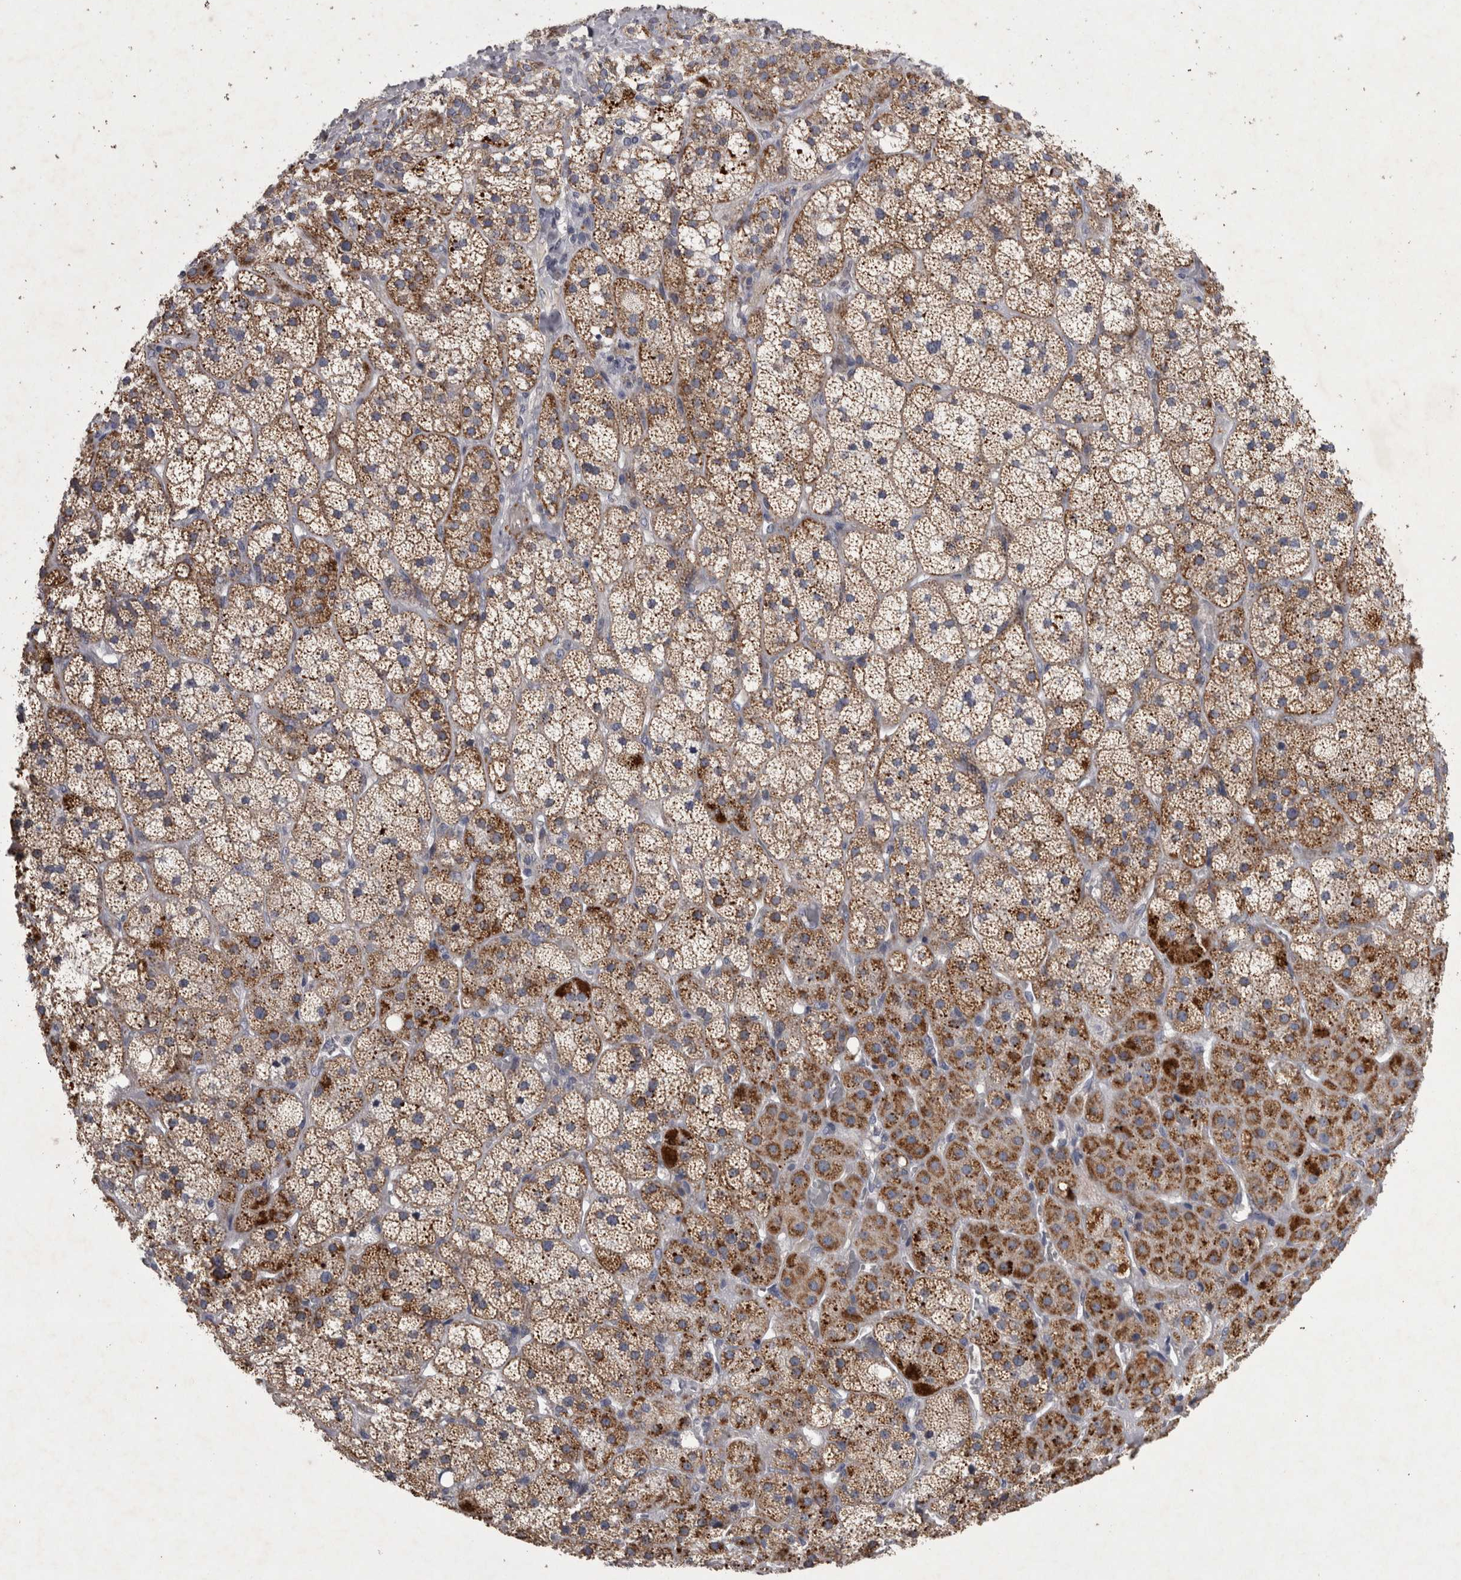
{"staining": {"intensity": "strong", "quantity": "25%-75%", "location": "cytoplasmic/membranous"}, "tissue": "adrenal gland", "cell_type": "Glandular cells", "image_type": "normal", "snomed": [{"axis": "morphology", "description": "Normal tissue, NOS"}, {"axis": "topography", "description": "Adrenal gland"}], "caption": "IHC histopathology image of normal adrenal gland: adrenal gland stained using IHC exhibits high levels of strong protein expression localized specifically in the cytoplasmic/membranous of glandular cells, appearing as a cytoplasmic/membranous brown color.", "gene": "DBT", "patient": {"sex": "male", "age": 57}}